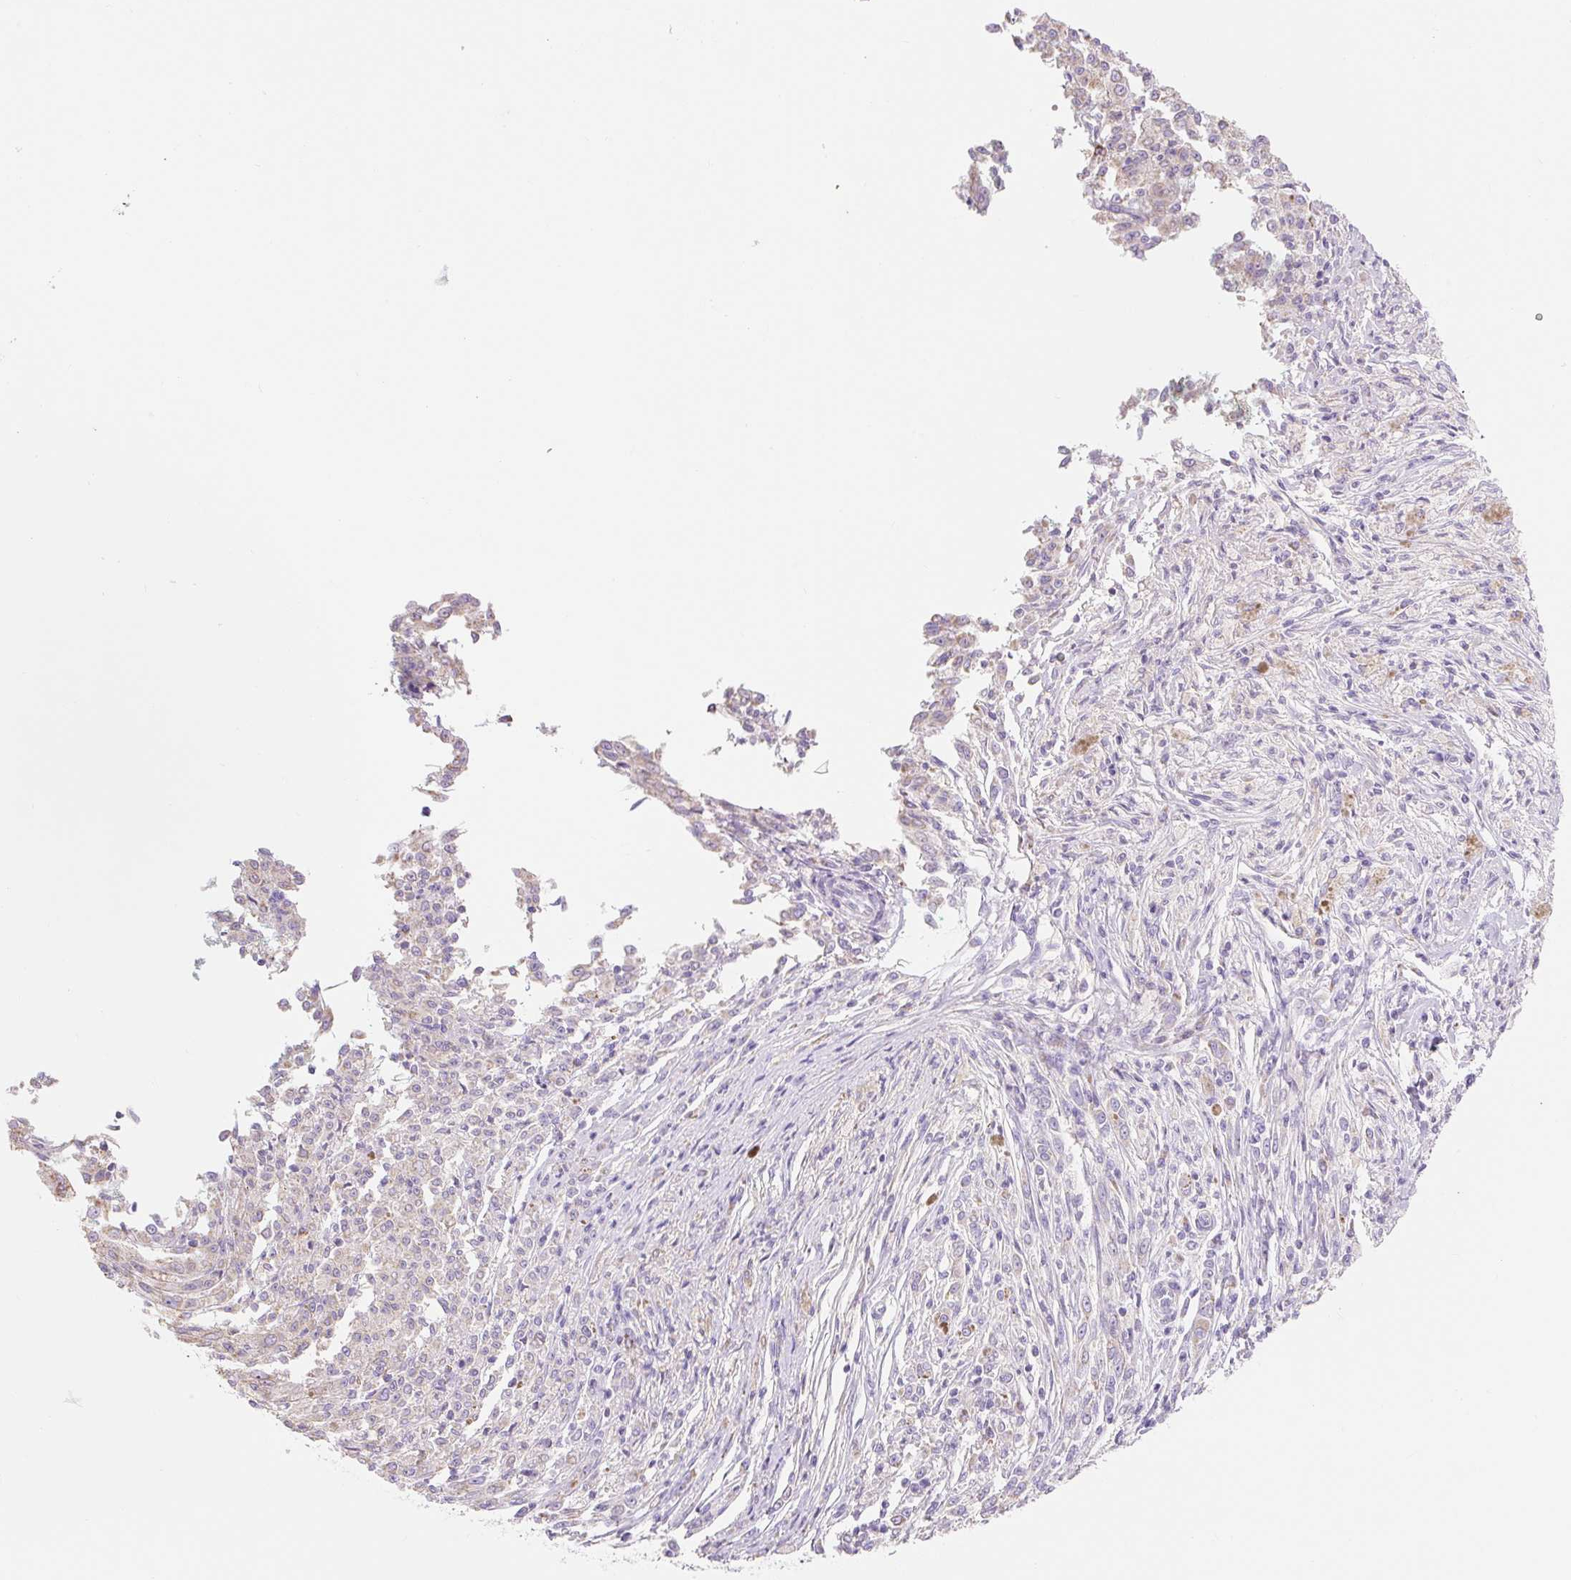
{"staining": {"intensity": "negative", "quantity": "none", "location": "none"}, "tissue": "melanoma", "cell_type": "Tumor cells", "image_type": "cancer", "snomed": [{"axis": "morphology", "description": "Malignant melanoma, NOS"}, {"axis": "topography", "description": "Skin"}], "caption": "Immunohistochemistry (IHC) micrograph of human malignant melanoma stained for a protein (brown), which displays no positivity in tumor cells.", "gene": "DHX35", "patient": {"sex": "female", "age": 52}}